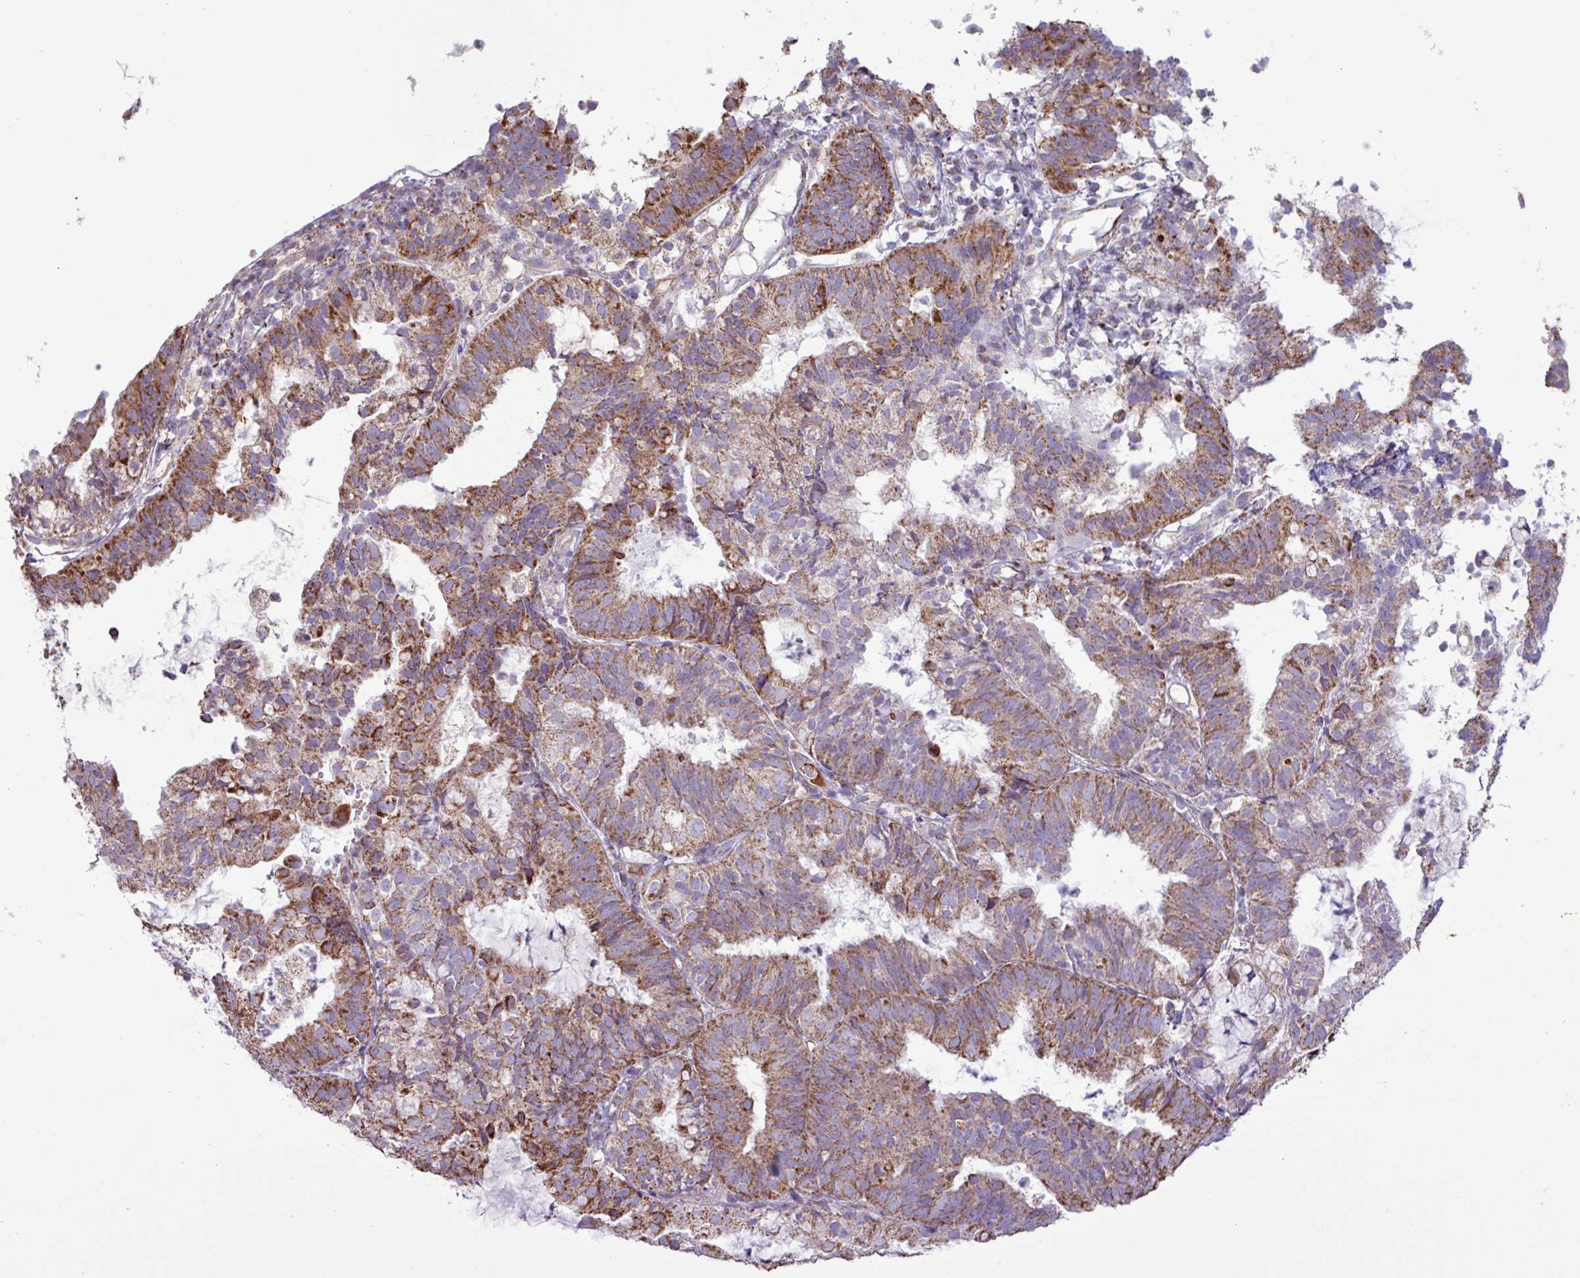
{"staining": {"intensity": "moderate", "quantity": ">75%", "location": "cytoplasmic/membranous"}, "tissue": "endometrial cancer", "cell_type": "Tumor cells", "image_type": "cancer", "snomed": [{"axis": "morphology", "description": "Adenocarcinoma, NOS"}, {"axis": "topography", "description": "Endometrium"}], "caption": "Tumor cells reveal medium levels of moderate cytoplasmic/membranous staining in about >75% of cells in adenocarcinoma (endometrial).", "gene": "RTL3", "patient": {"sex": "female", "age": 80}}